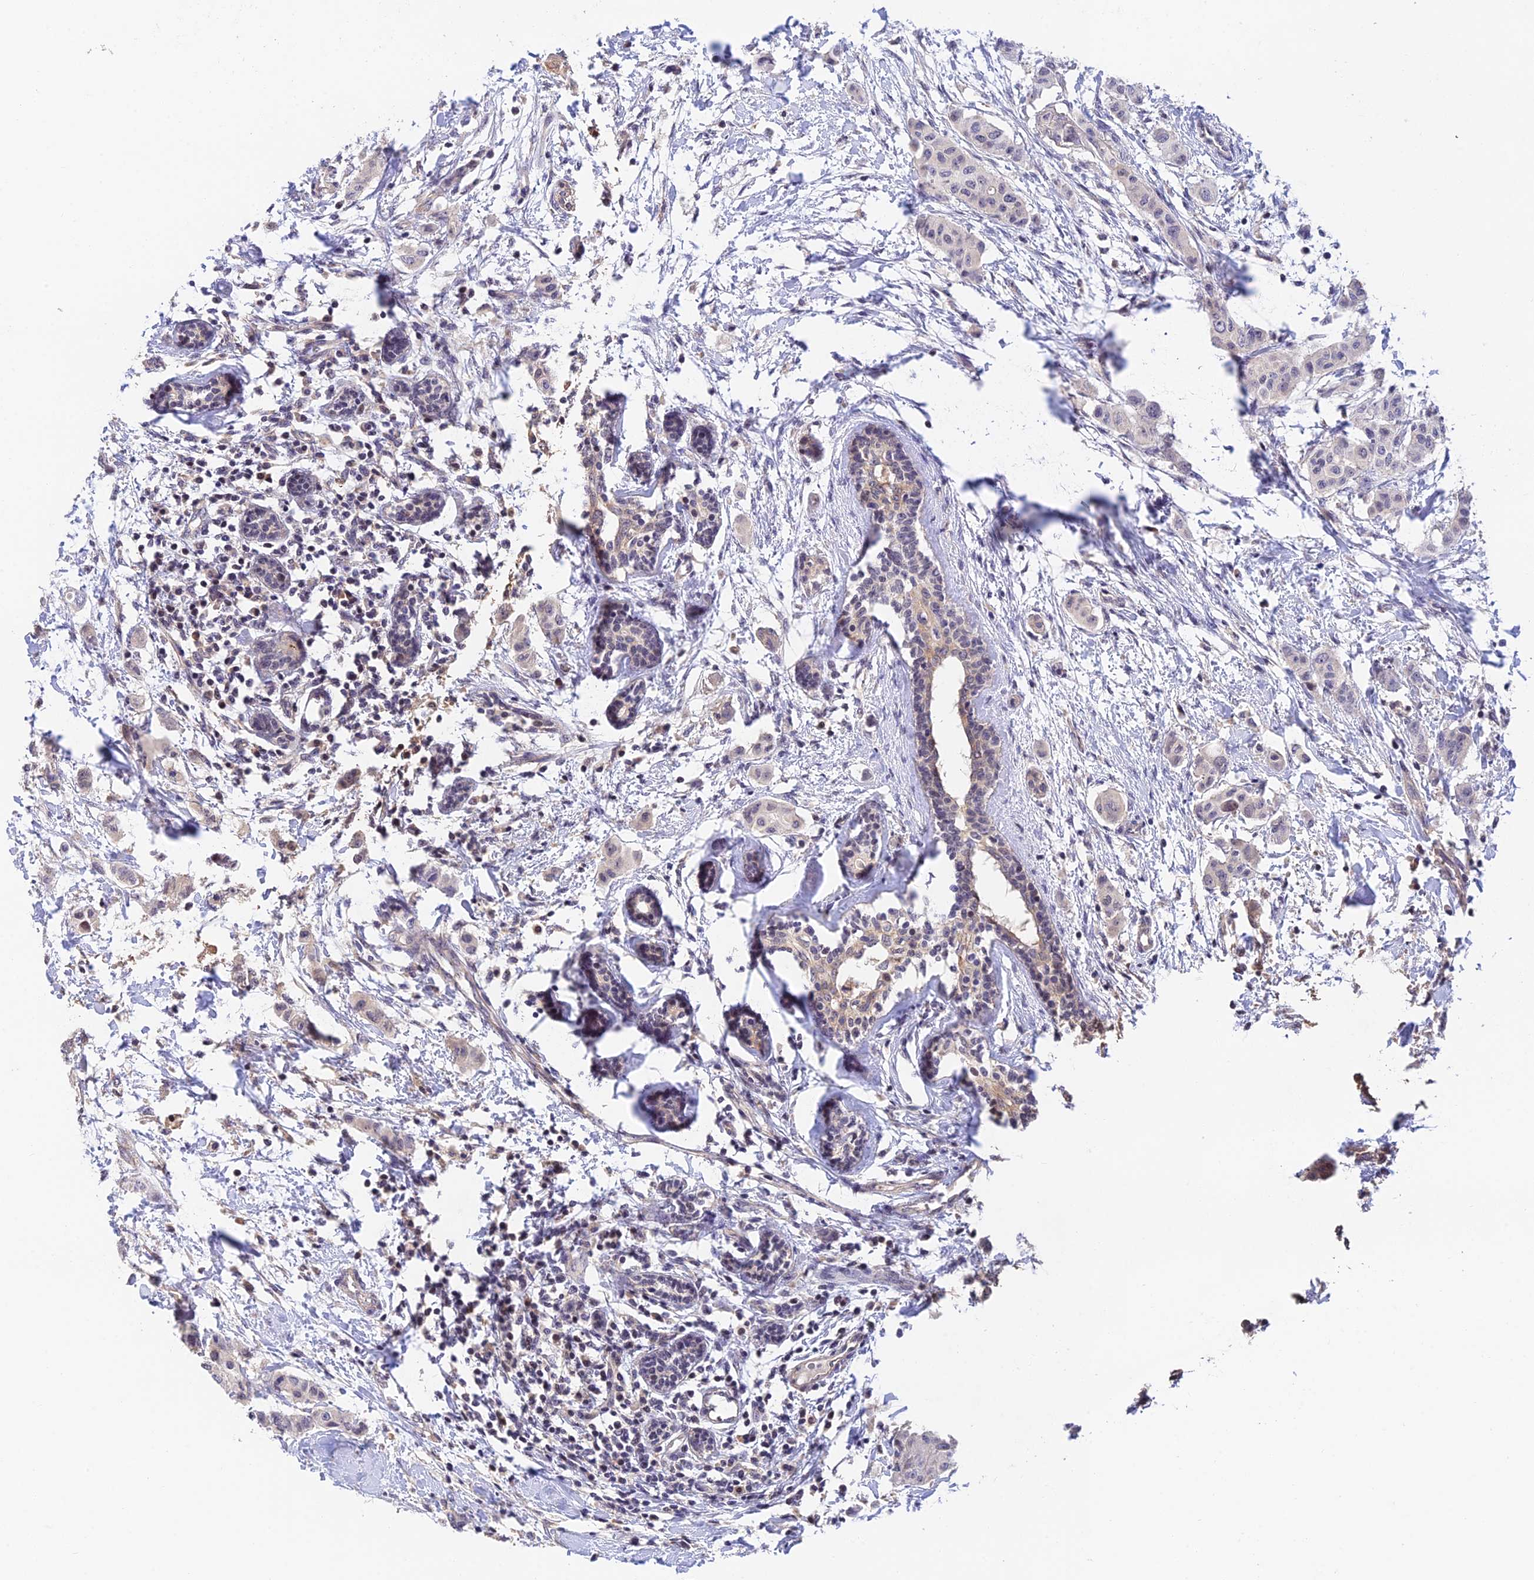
{"staining": {"intensity": "negative", "quantity": "none", "location": "none"}, "tissue": "breast cancer", "cell_type": "Tumor cells", "image_type": "cancer", "snomed": [{"axis": "morphology", "description": "Duct carcinoma"}, {"axis": "topography", "description": "Breast"}], "caption": "The image displays no staining of tumor cells in breast intraductal carcinoma.", "gene": "CWH43", "patient": {"sex": "female", "age": 40}}